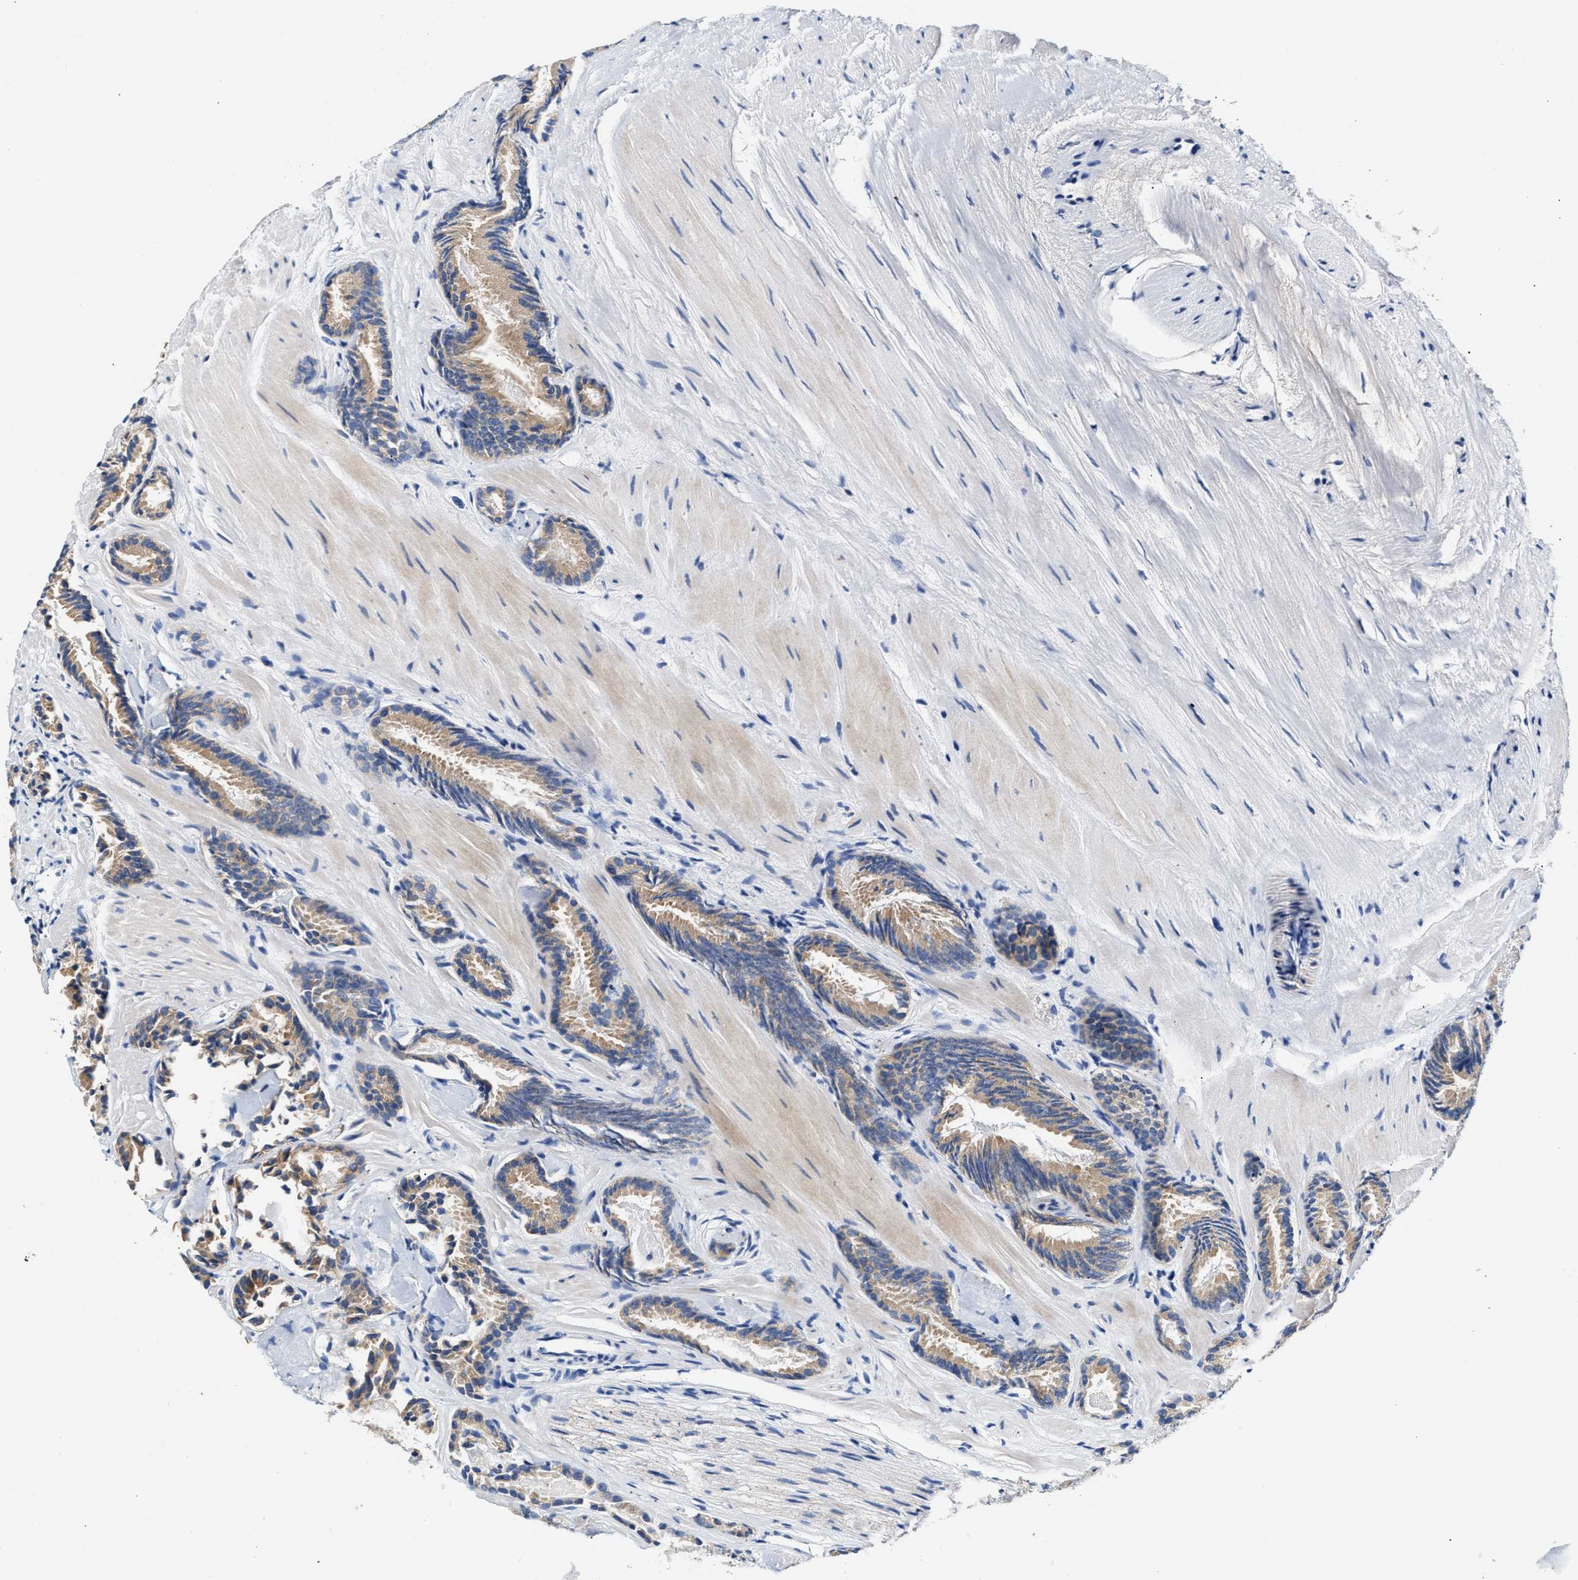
{"staining": {"intensity": "weak", "quantity": ">75%", "location": "cytoplasmic/membranous"}, "tissue": "prostate cancer", "cell_type": "Tumor cells", "image_type": "cancer", "snomed": [{"axis": "morphology", "description": "Adenocarcinoma, Low grade"}, {"axis": "topography", "description": "Prostate"}], "caption": "Immunohistochemistry (DAB) staining of low-grade adenocarcinoma (prostate) exhibits weak cytoplasmic/membranous protein positivity in approximately >75% of tumor cells. The staining is performed using DAB (3,3'-diaminobenzidine) brown chromogen to label protein expression. The nuclei are counter-stained blue using hematoxylin.", "gene": "TUT7", "patient": {"sex": "male", "age": 51}}